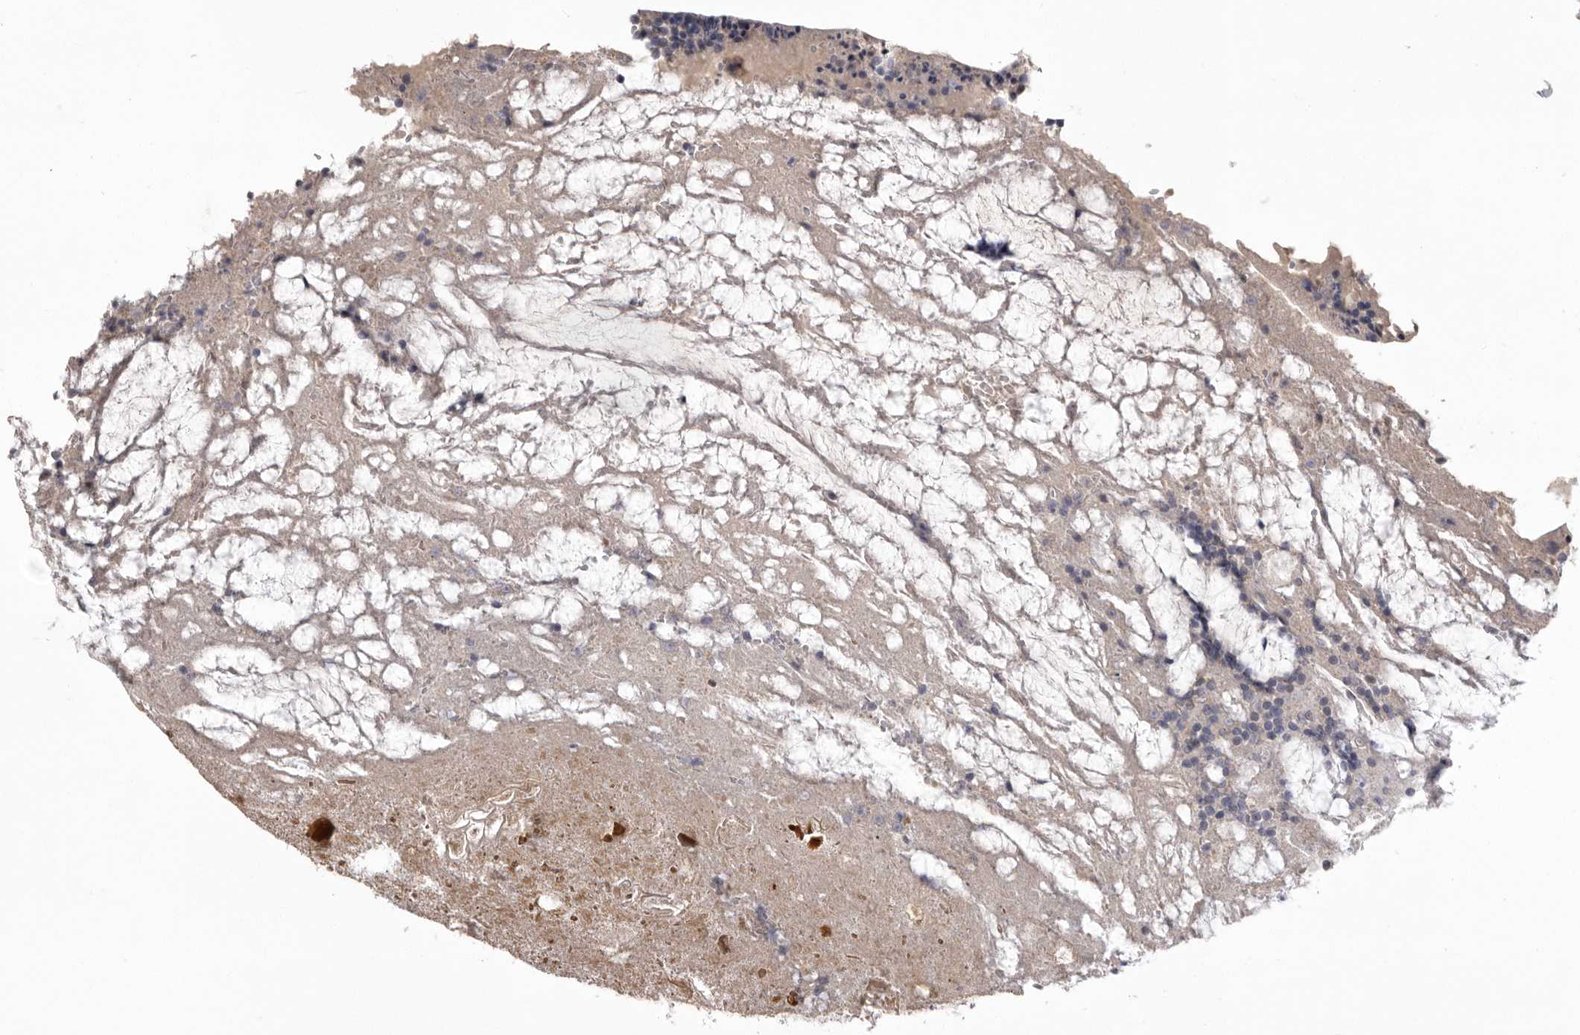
{"staining": {"intensity": "weak", "quantity": "<25%", "location": "cytoplasmic/membranous,nuclear"}, "tissue": "appendix", "cell_type": "Glandular cells", "image_type": "normal", "snomed": [{"axis": "morphology", "description": "Normal tissue, NOS"}, {"axis": "topography", "description": "Appendix"}], "caption": "Immunohistochemistry of benign appendix shows no positivity in glandular cells. The staining is performed using DAB brown chromogen with nuclei counter-stained in using hematoxylin.", "gene": "MDH1", "patient": {"sex": "female", "age": 17}}